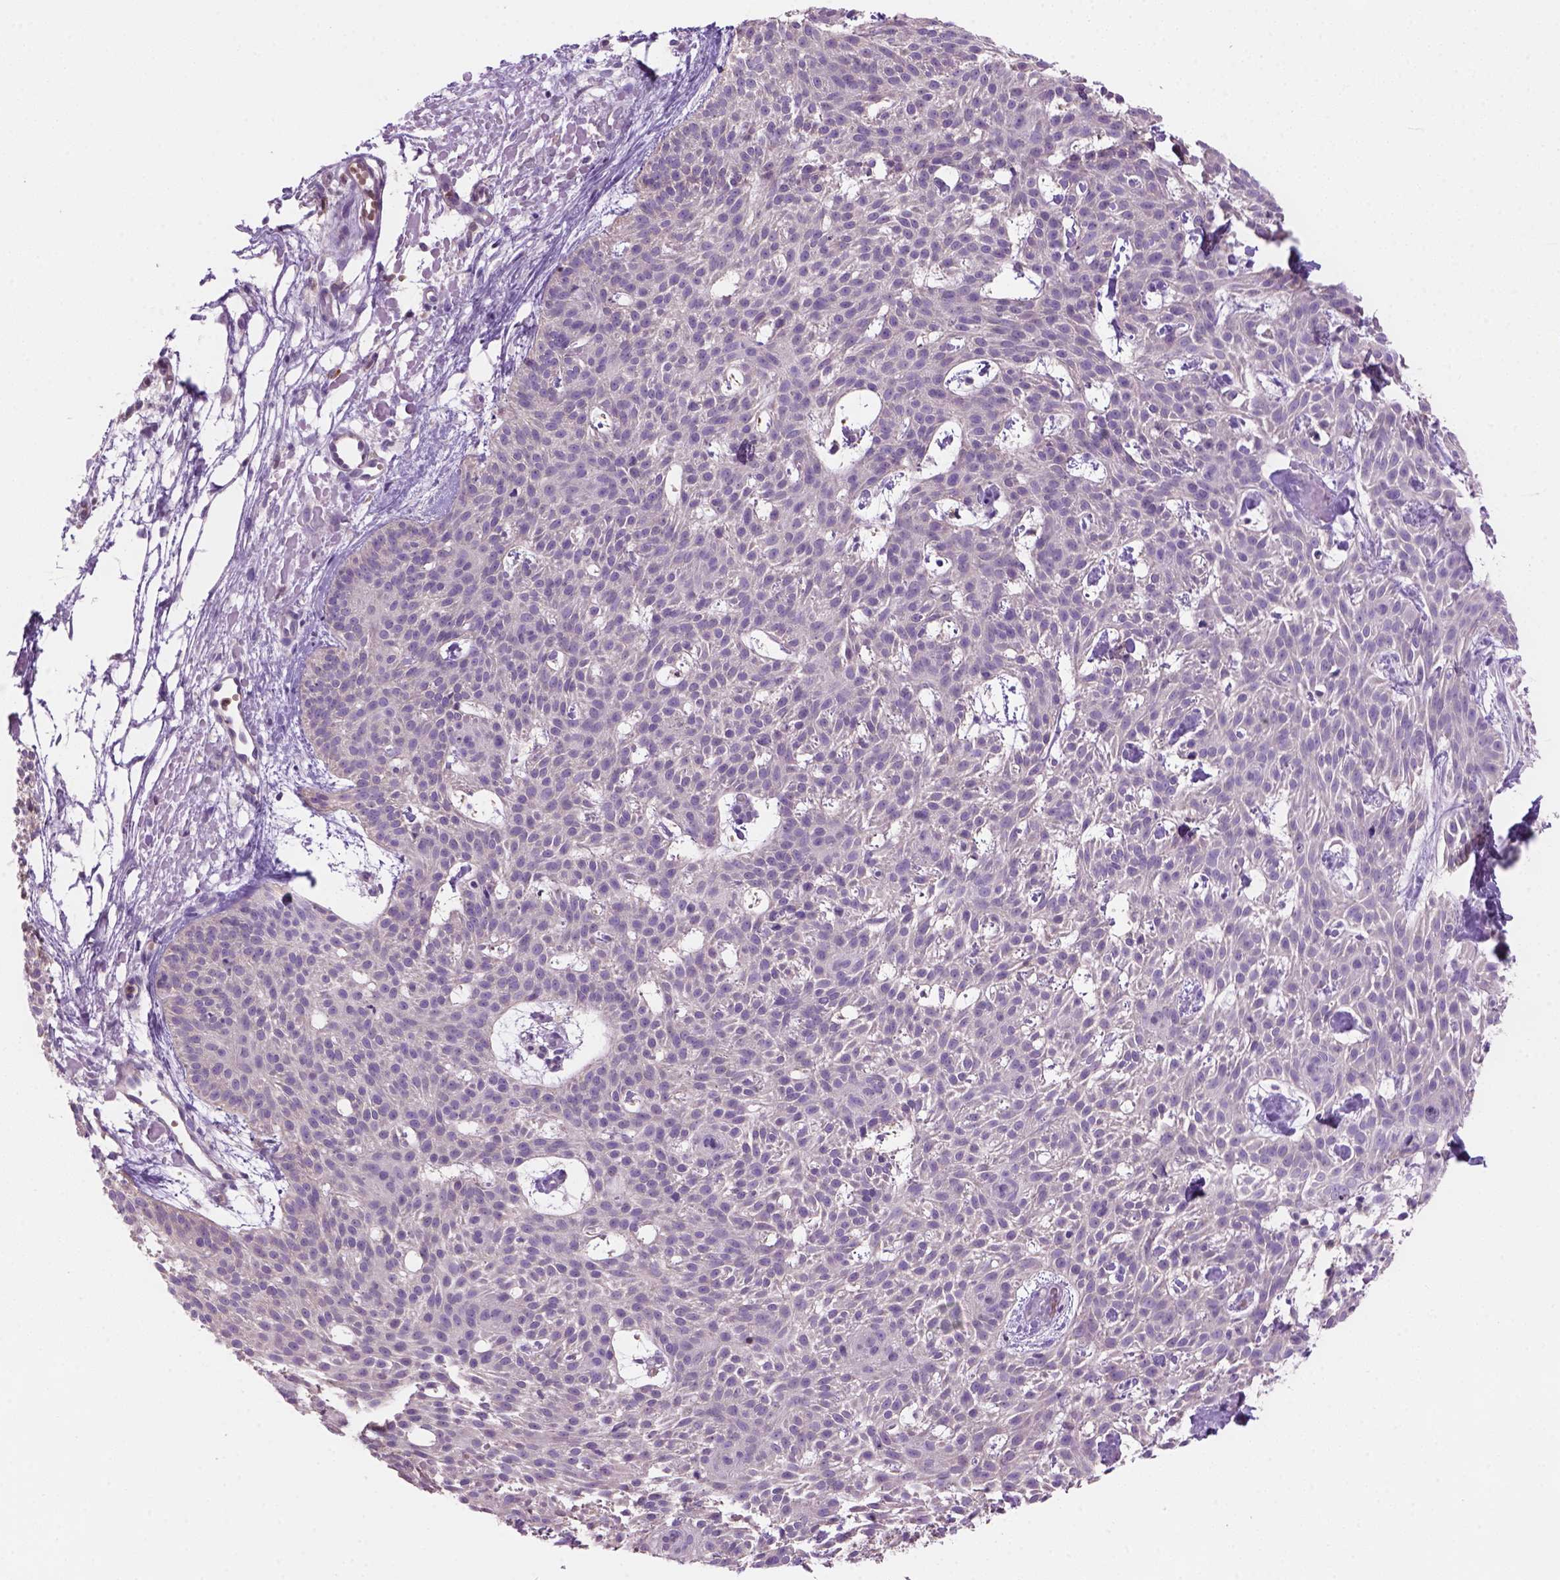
{"staining": {"intensity": "negative", "quantity": "none", "location": "none"}, "tissue": "skin cancer", "cell_type": "Tumor cells", "image_type": "cancer", "snomed": [{"axis": "morphology", "description": "Basal cell carcinoma"}, {"axis": "topography", "description": "Skin"}], "caption": "Tumor cells show no significant protein staining in basal cell carcinoma (skin).", "gene": "CD84", "patient": {"sex": "female", "age": 78}}